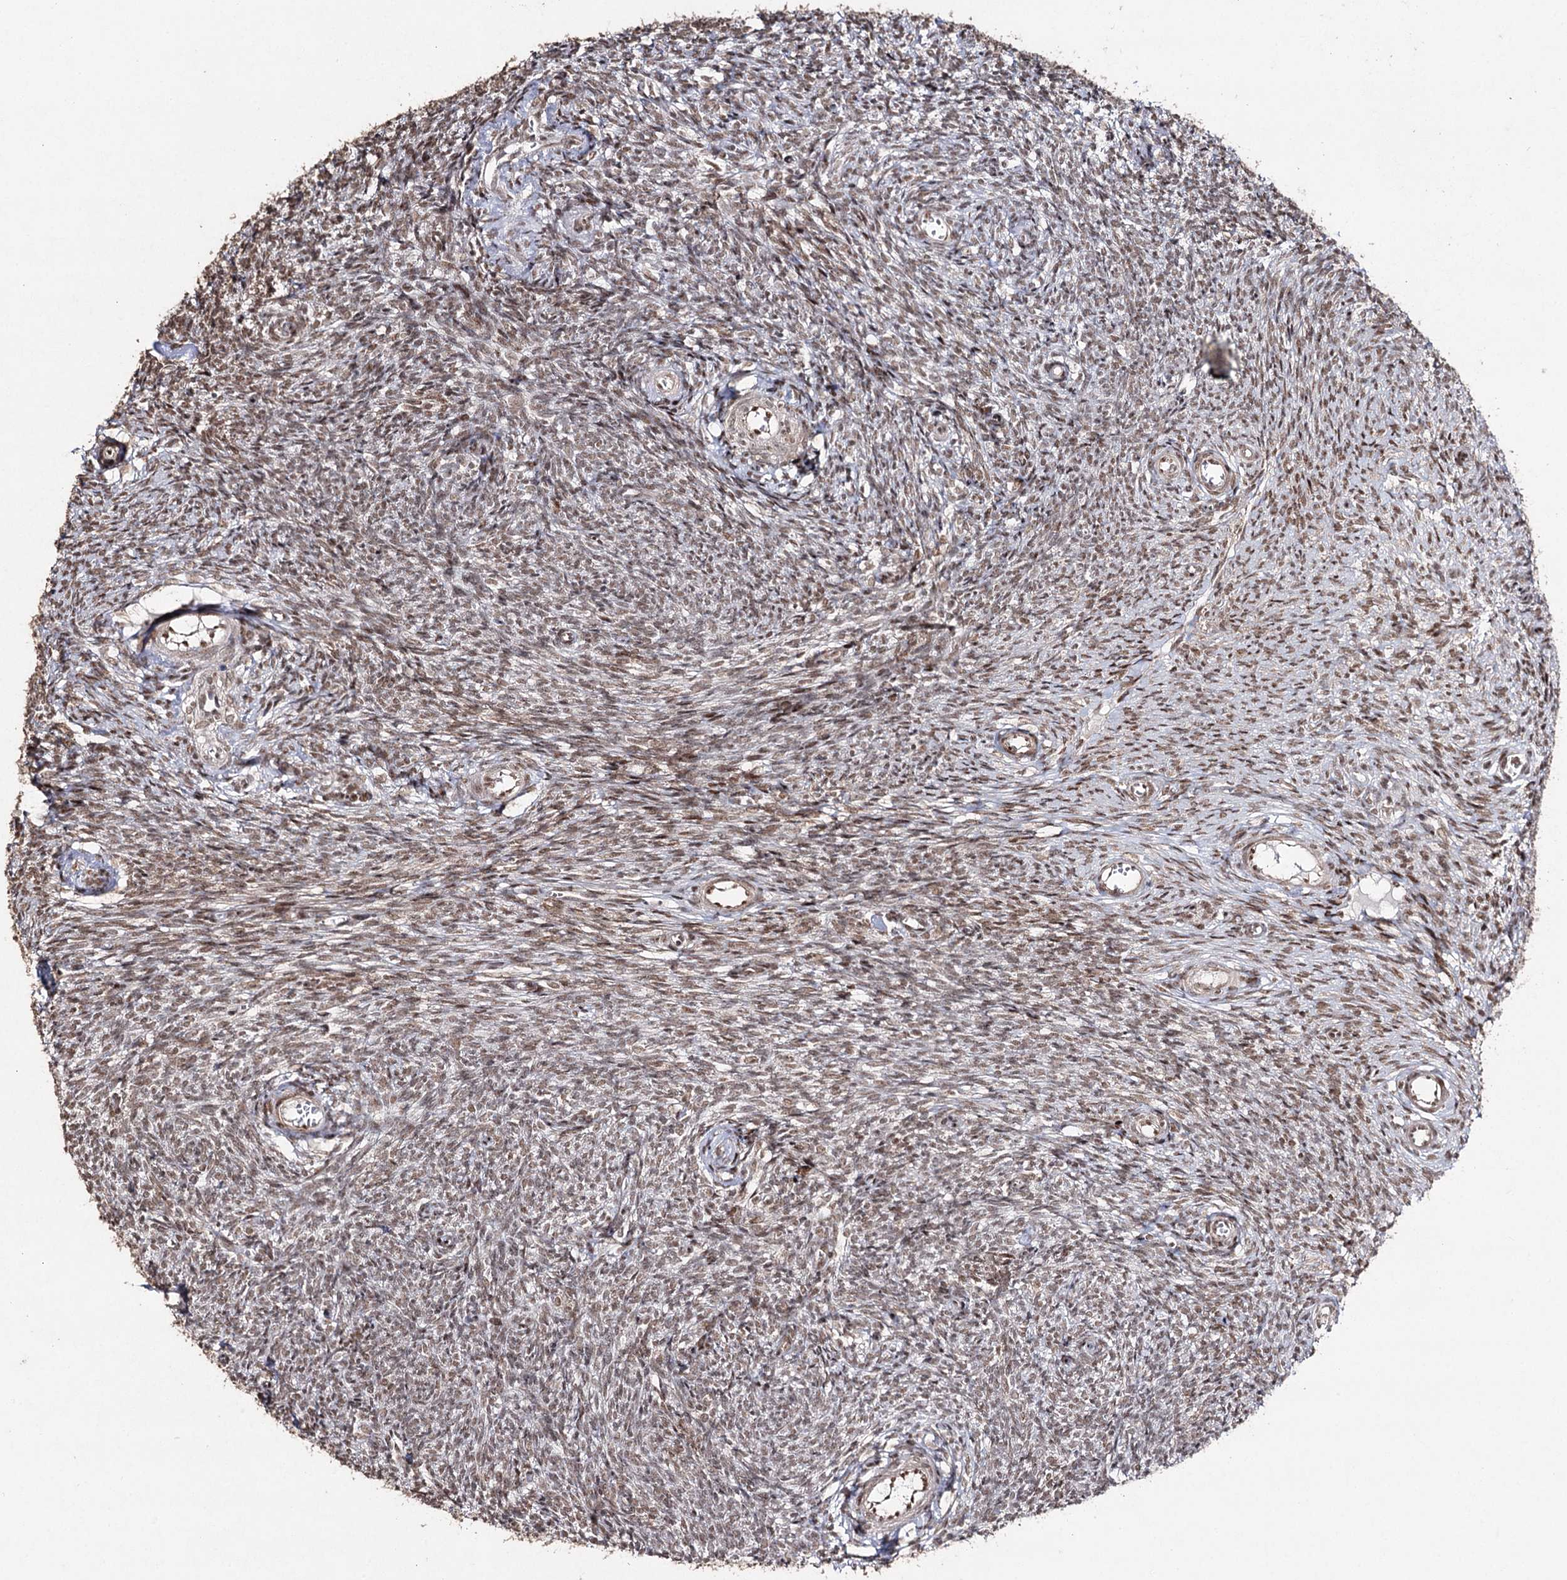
{"staining": {"intensity": "strong", "quantity": ">75%", "location": "nuclear"}, "tissue": "ovary", "cell_type": "Ovarian stroma cells", "image_type": "normal", "snomed": [{"axis": "morphology", "description": "Normal tissue, NOS"}, {"axis": "topography", "description": "Ovary"}], "caption": "Protein expression analysis of benign ovary shows strong nuclear positivity in approximately >75% of ovarian stroma cells. (DAB (3,3'-diaminobenzidine) IHC, brown staining for protein, blue staining for nuclei).", "gene": "PDCD4", "patient": {"sex": "female", "age": 44}}